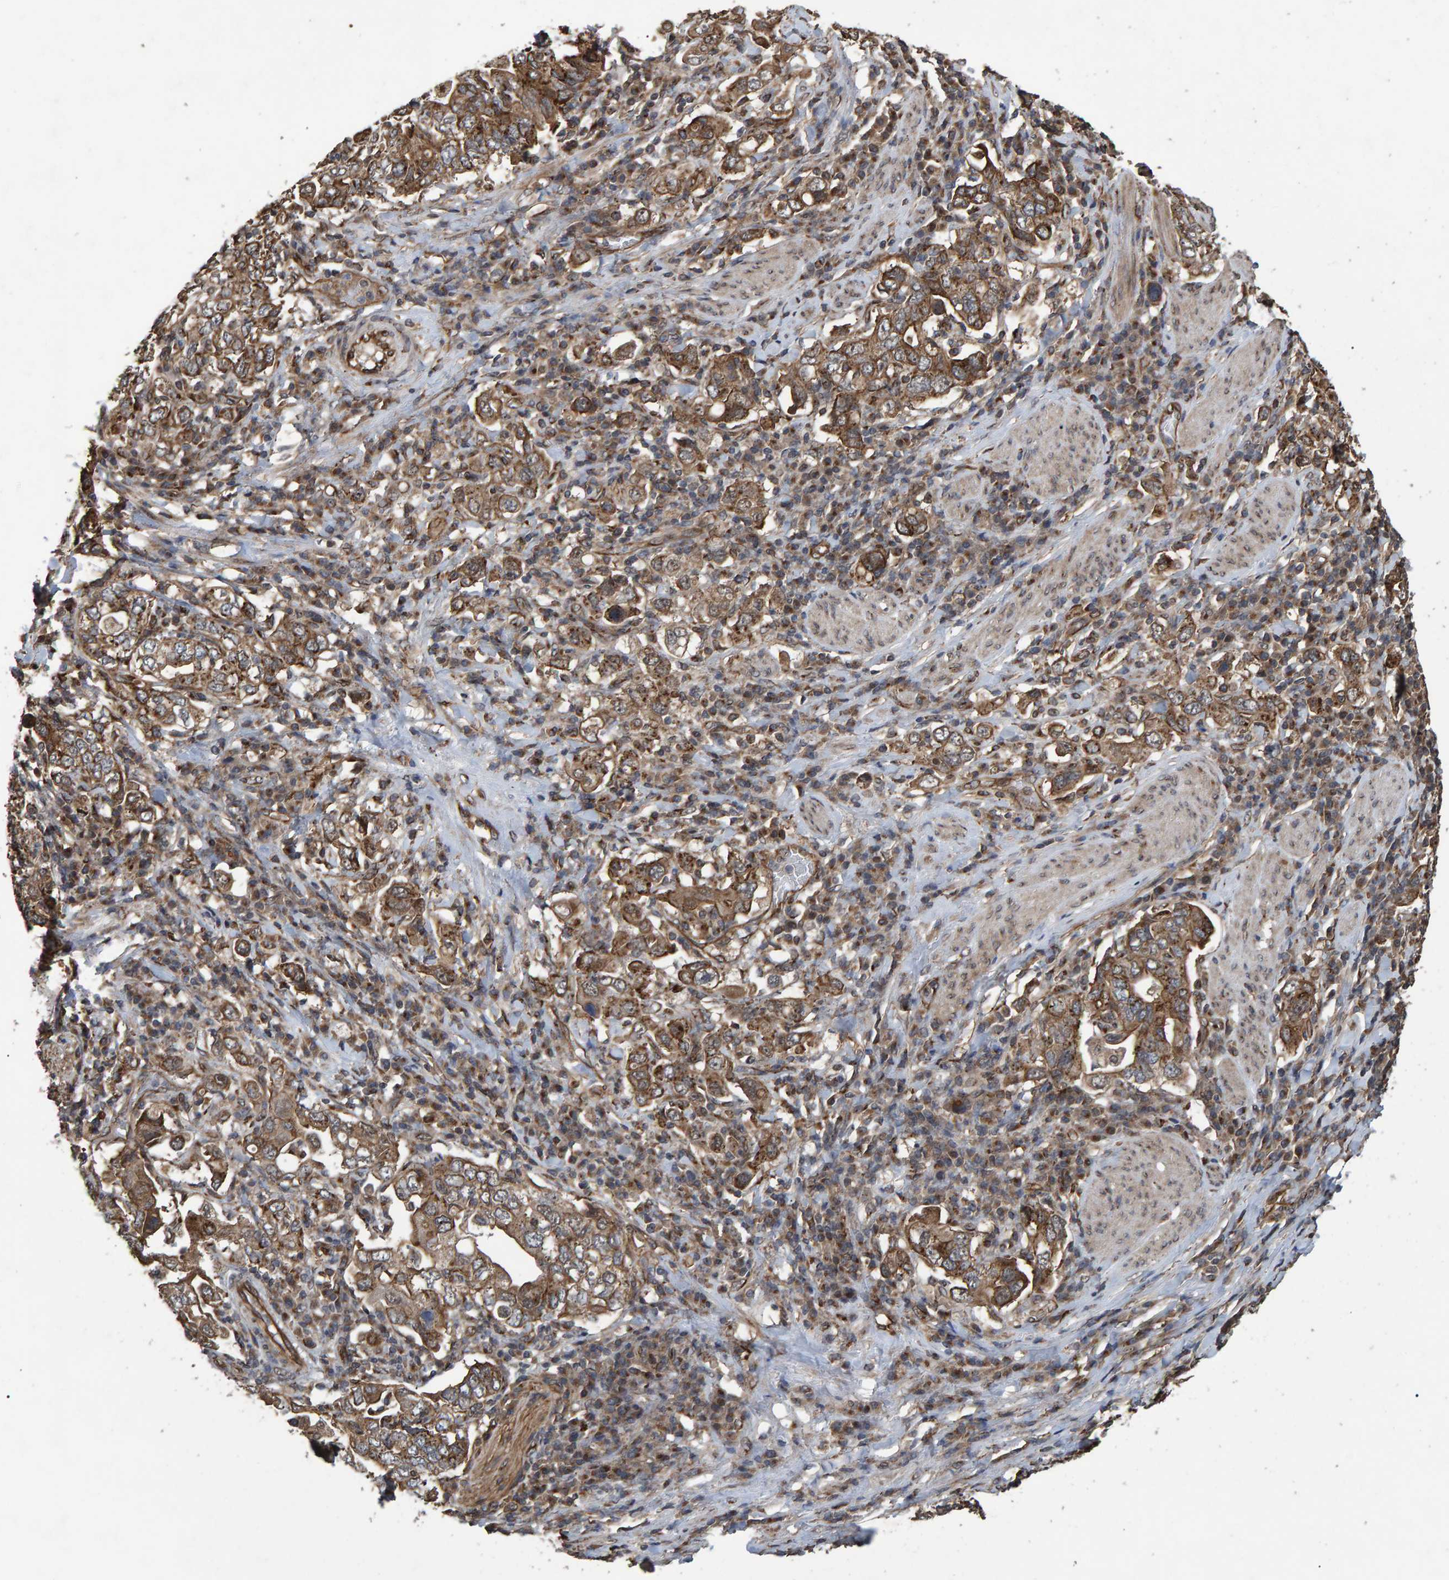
{"staining": {"intensity": "moderate", "quantity": ">75%", "location": "cytoplasmic/membranous"}, "tissue": "stomach cancer", "cell_type": "Tumor cells", "image_type": "cancer", "snomed": [{"axis": "morphology", "description": "Adenocarcinoma, NOS"}, {"axis": "topography", "description": "Stomach, upper"}], "caption": "Stomach cancer tissue shows moderate cytoplasmic/membranous expression in approximately >75% of tumor cells, visualized by immunohistochemistry.", "gene": "TRIM68", "patient": {"sex": "male", "age": 62}}